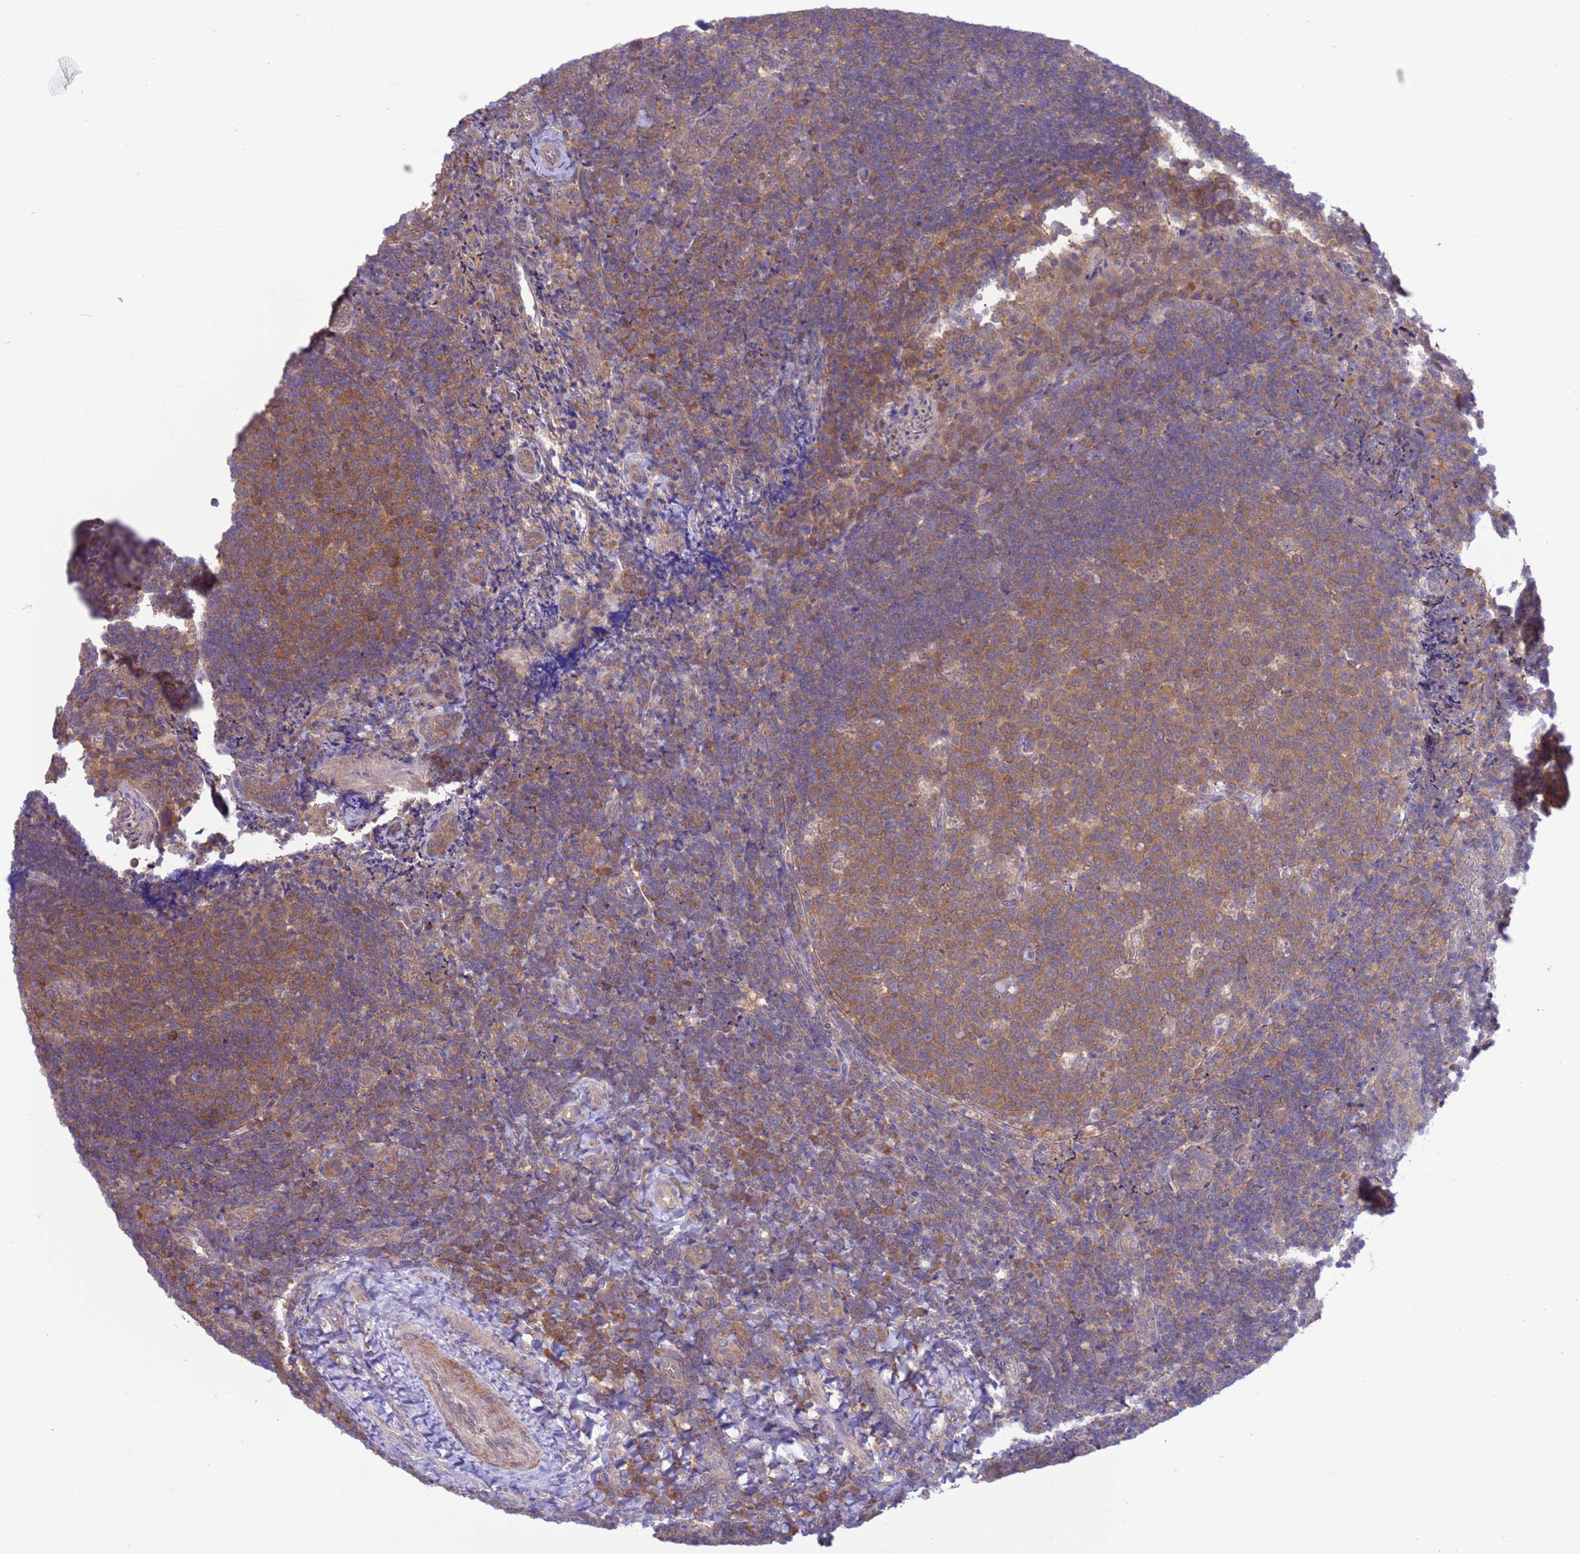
{"staining": {"intensity": "moderate", "quantity": ">75%", "location": "cytoplasmic/membranous"}, "tissue": "tonsil", "cell_type": "Germinal center cells", "image_type": "normal", "snomed": [{"axis": "morphology", "description": "Normal tissue, NOS"}, {"axis": "topography", "description": "Tonsil"}], "caption": "IHC staining of unremarkable tonsil, which displays medium levels of moderate cytoplasmic/membranous staining in approximately >75% of germinal center cells indicating moderate cytoplasmic/membranous protein staining. The staining was performed using DAB (brown) for protein detection and nuclei were counterstained in hematoxylin (blue).", "gene": "ZNF461", "patient": {"sex": "female", "age": 10}}